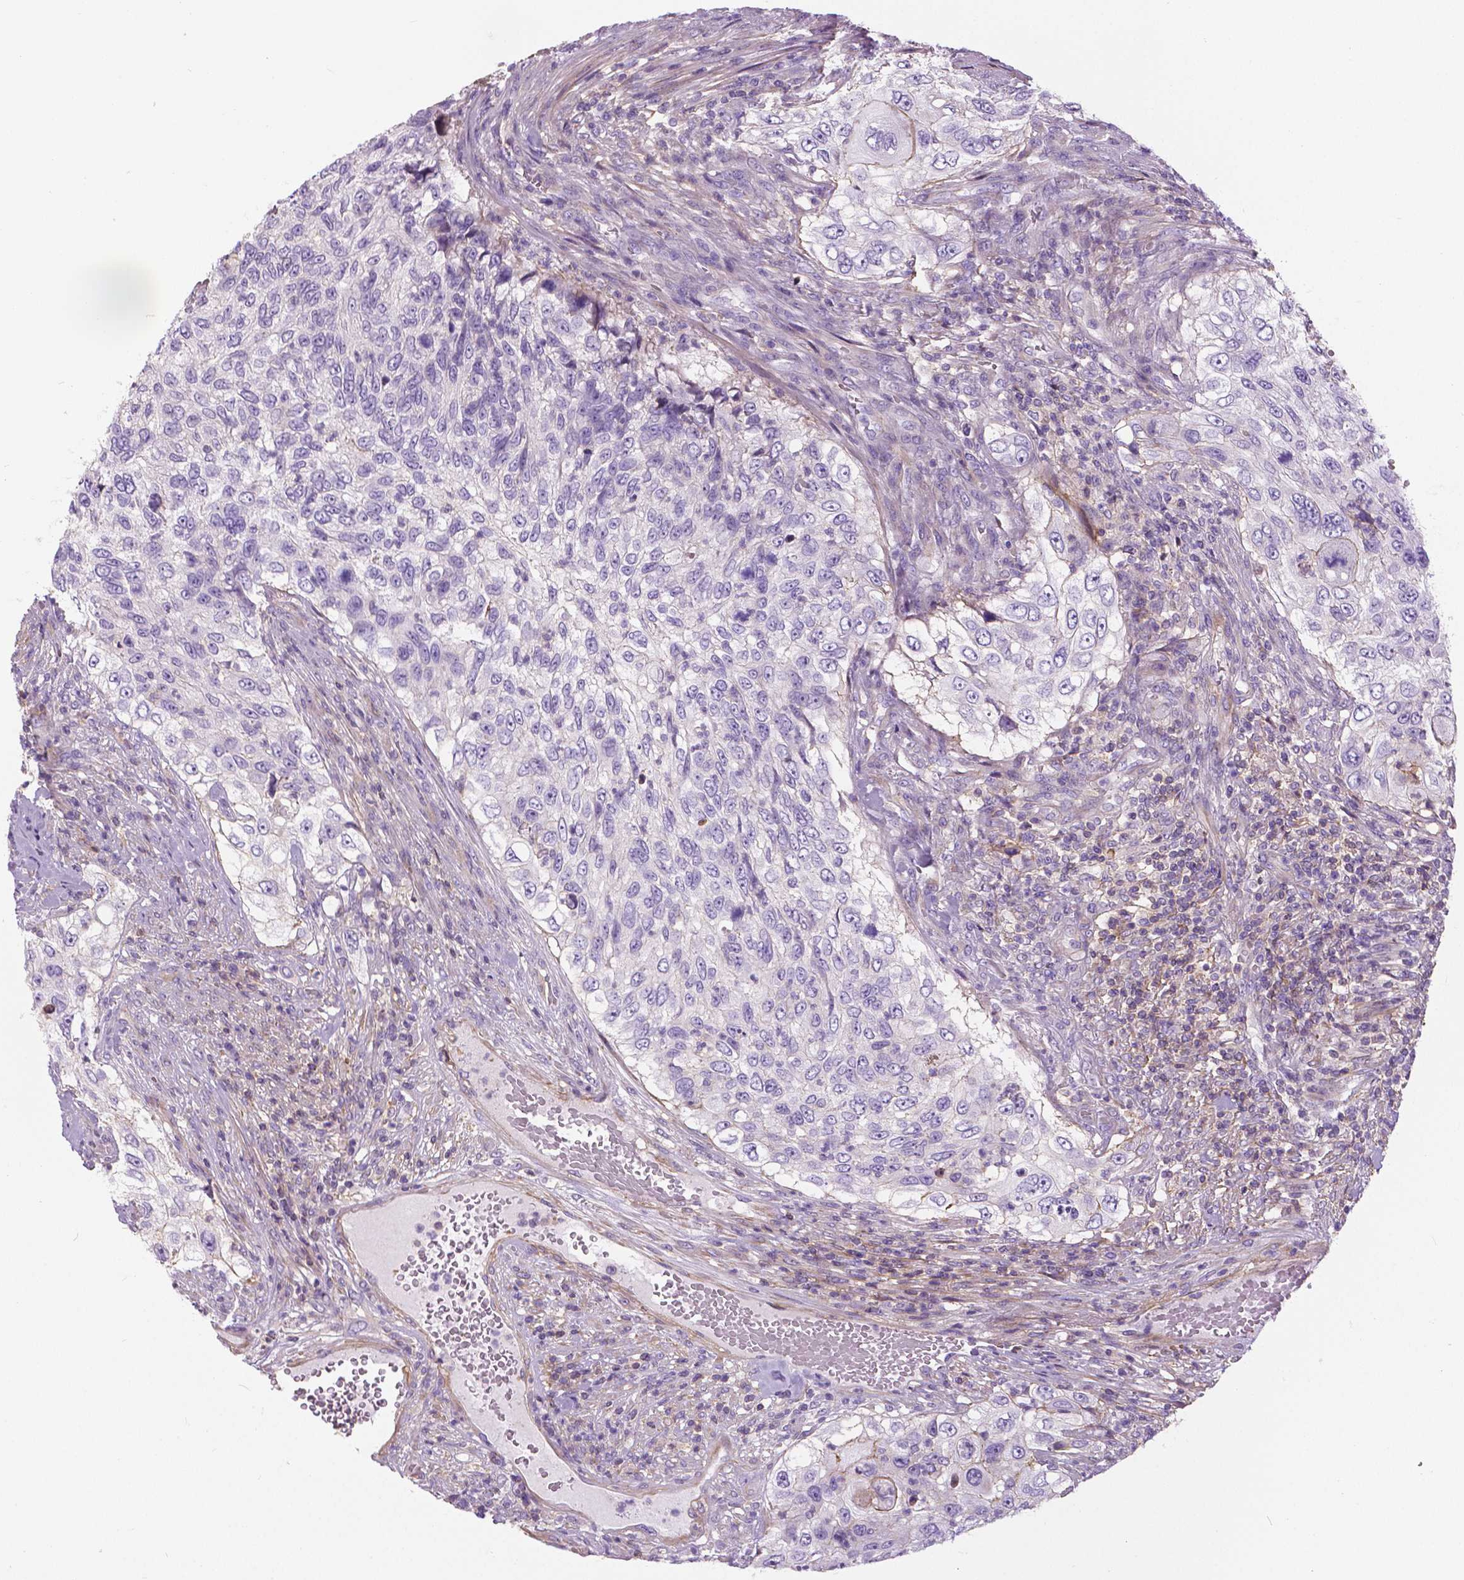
{"staining": {"intensity": "negative", "quantity": "none", "location": "none"}, "tissue": "urothelial cancer", "cell_type": "Tumor cells", "image_type": "cancer", "snomed": [{"axis": "morphology", "description": "Urothelial carcinoma, High grade"}, {"axis": "topography", "description": "Urinary bladder"}], "caption": "Tumor cells are negative for protein expression in human urothelial cancer.", "gene": "ANXA13", "patient": {"sex": "female", "age": 60}}